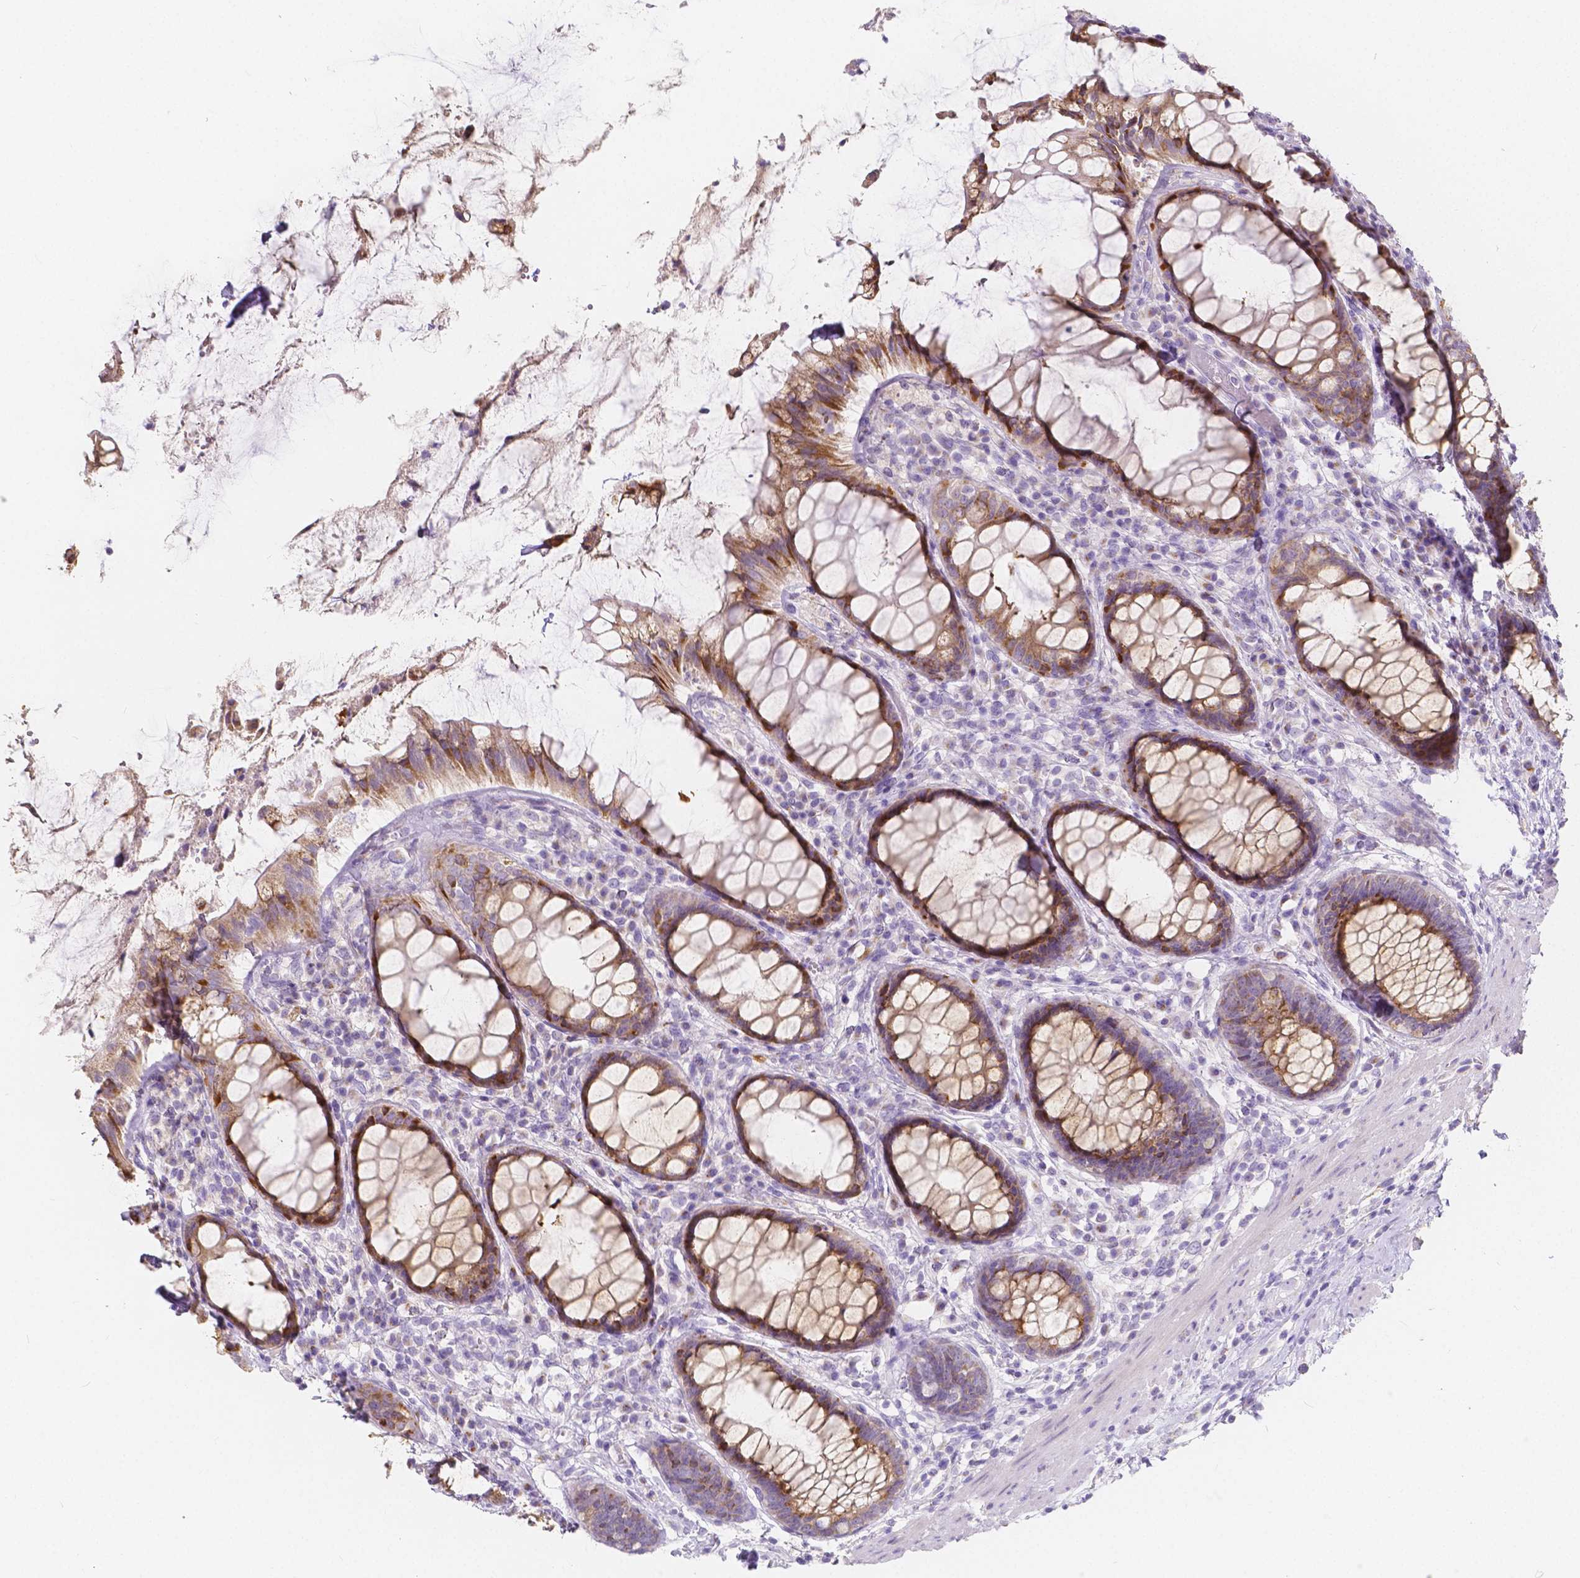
{"staining": {"intensity": "moderate", "quantity": ">75%", "location": "cytoplasmic/membranous"}, "tissue": "rectum", "cell_type": "Glandular cells", "image_type": "normal", "snomed": [{"axis": "morphology", "description": "Normal tissue, NOS"}, {"axis": "topography", "description": "Rectum"}], "caption": "Immunohistochemistry (IHC) image of unremarkable human rectum stained for a protein (brown), which displays medium levels of moderate cytoplasmic/membranous staining in approximately >75% of glandular cells.", "gene": "RNF186", "patient": {"sex": "male", "age": 72}}